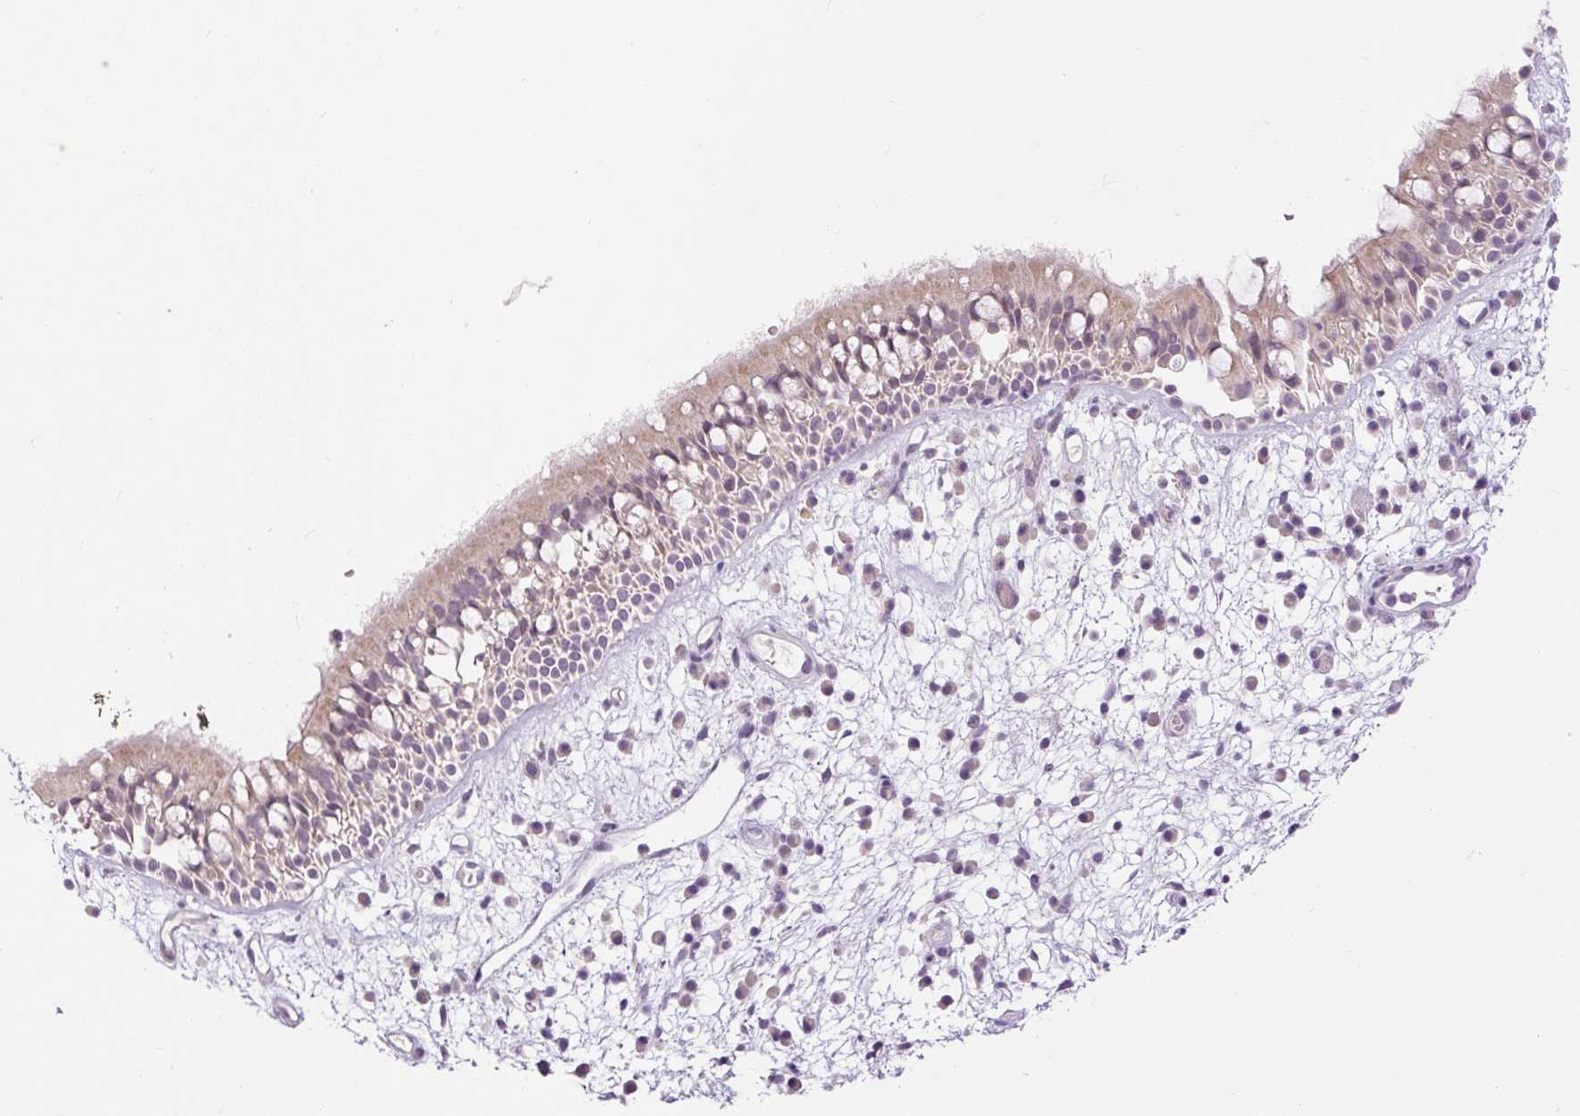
{"staining": {"intensity": "negative", "quantity": "none", "location": "none"}, "tissue": "nasopharynx", "cell_type": "Respiratory epithelial cells", "image_type": "normal", "snomed": [{"axis": "morphology", "description": "Normal tissue, NOS"}, {"axis": "morphology", "description": "Inflammation, NOS"}, {"axis": "topography", "description": "Nasopharynx"}], "caption": "DAB immunohistochemical staining of unremarkable human nasopharynx reveals no significant staining in respiratory epithelial cells.", "gene": "FABP7", "patient": {"sex": "male", "age": 54}}